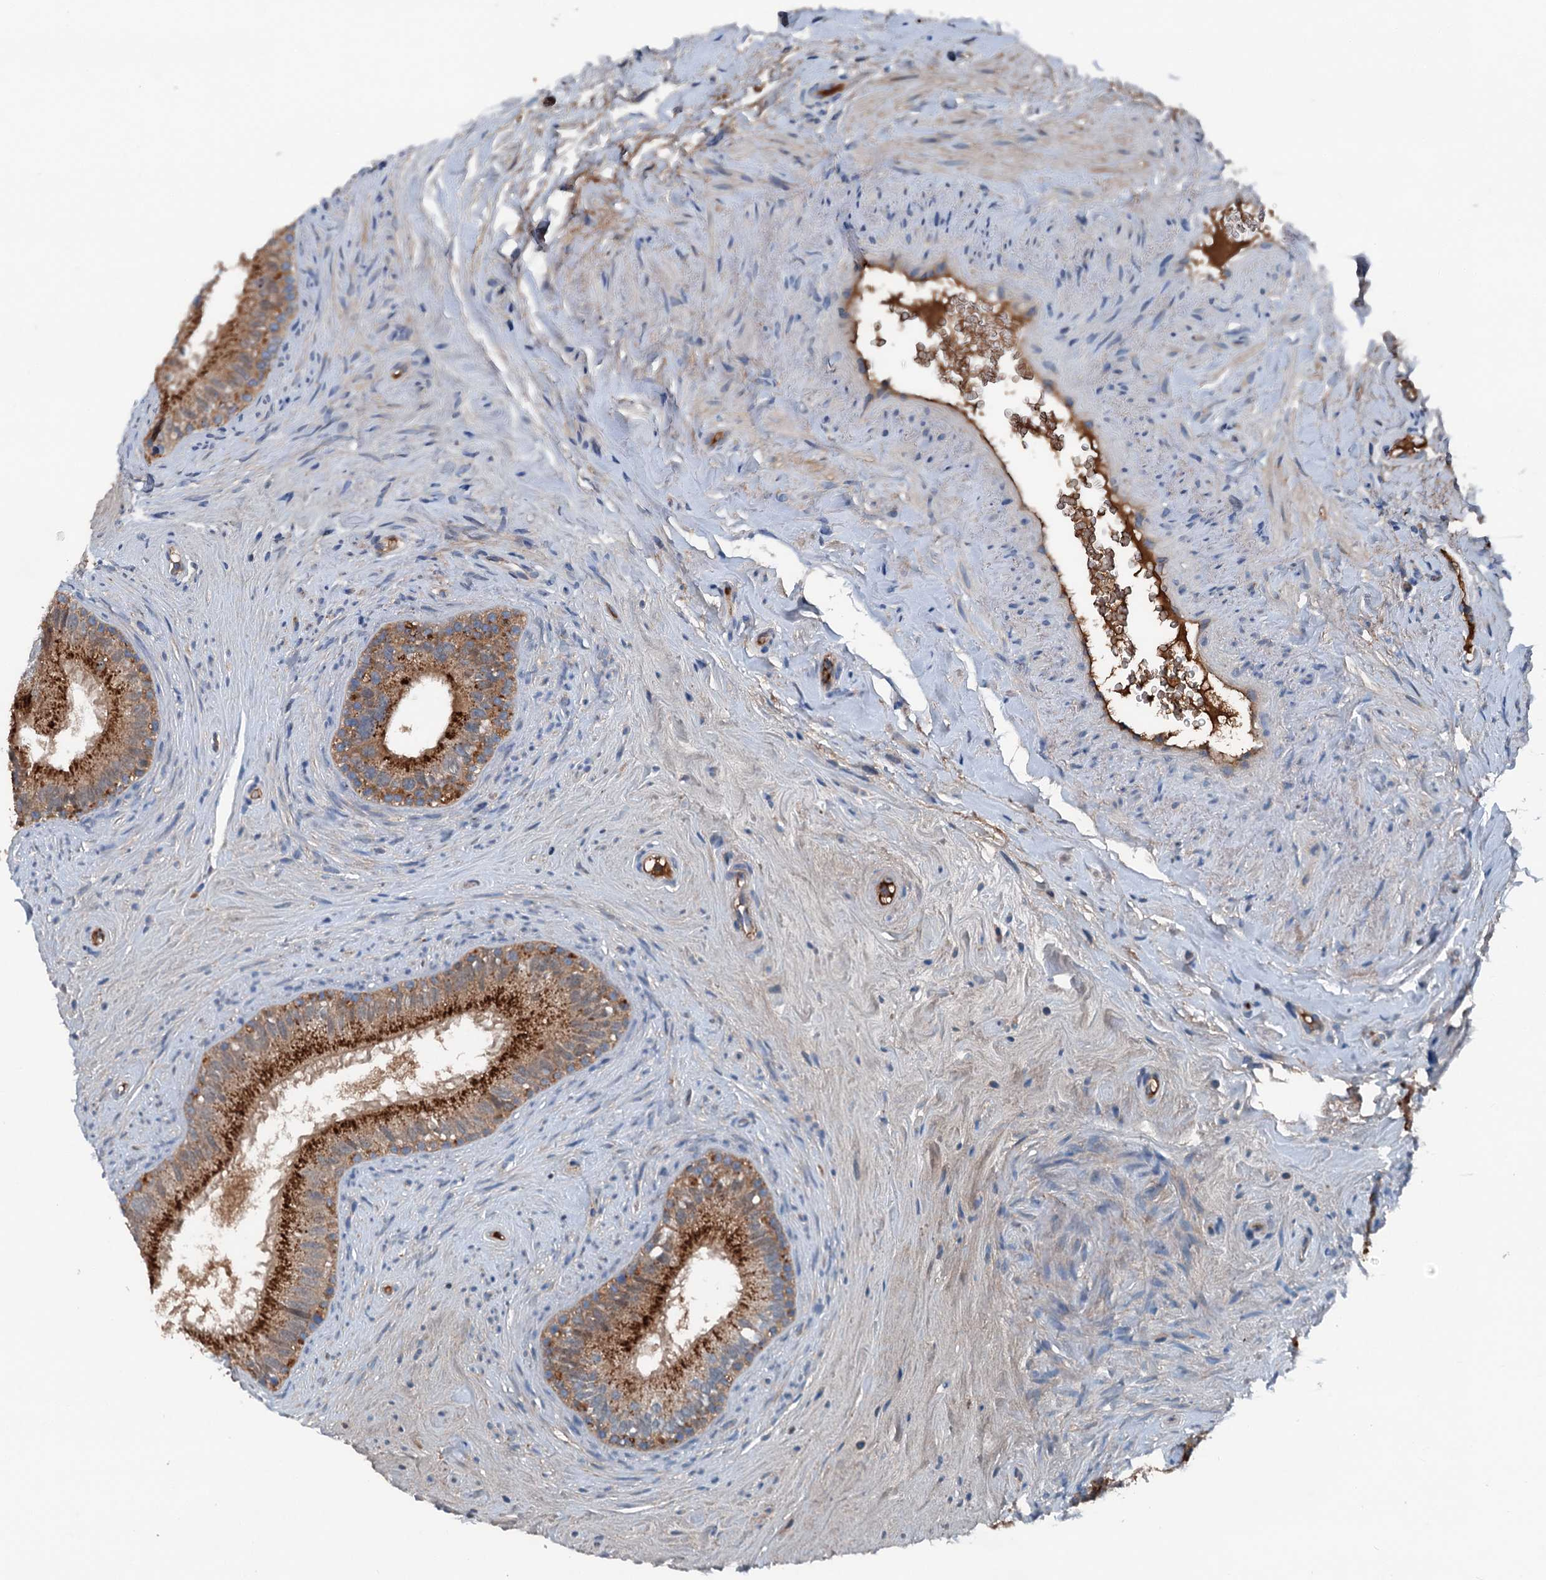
{"staining": {"intensity": "strong", "quantity": "25%-75%", "location": "cytoplasmic/membranous"}, "tissue": "epididymis", "cell_type": "Glandular cells", "image_type": "normal", "snomed": [{"axis": "morphology", "description": "Normal tissue, NOS"}, {"axis": "topography", "description": "Epididymis"}], "caption": "Strong cytoplasmic/membranous staining is seen in about 25%-75% of glandular cells in benign epididymis. (Brightfield microscopy of DAB IHC at high magnification).", "gene": "PDSS1", "patient": {"sex": "male", "age": 84}}